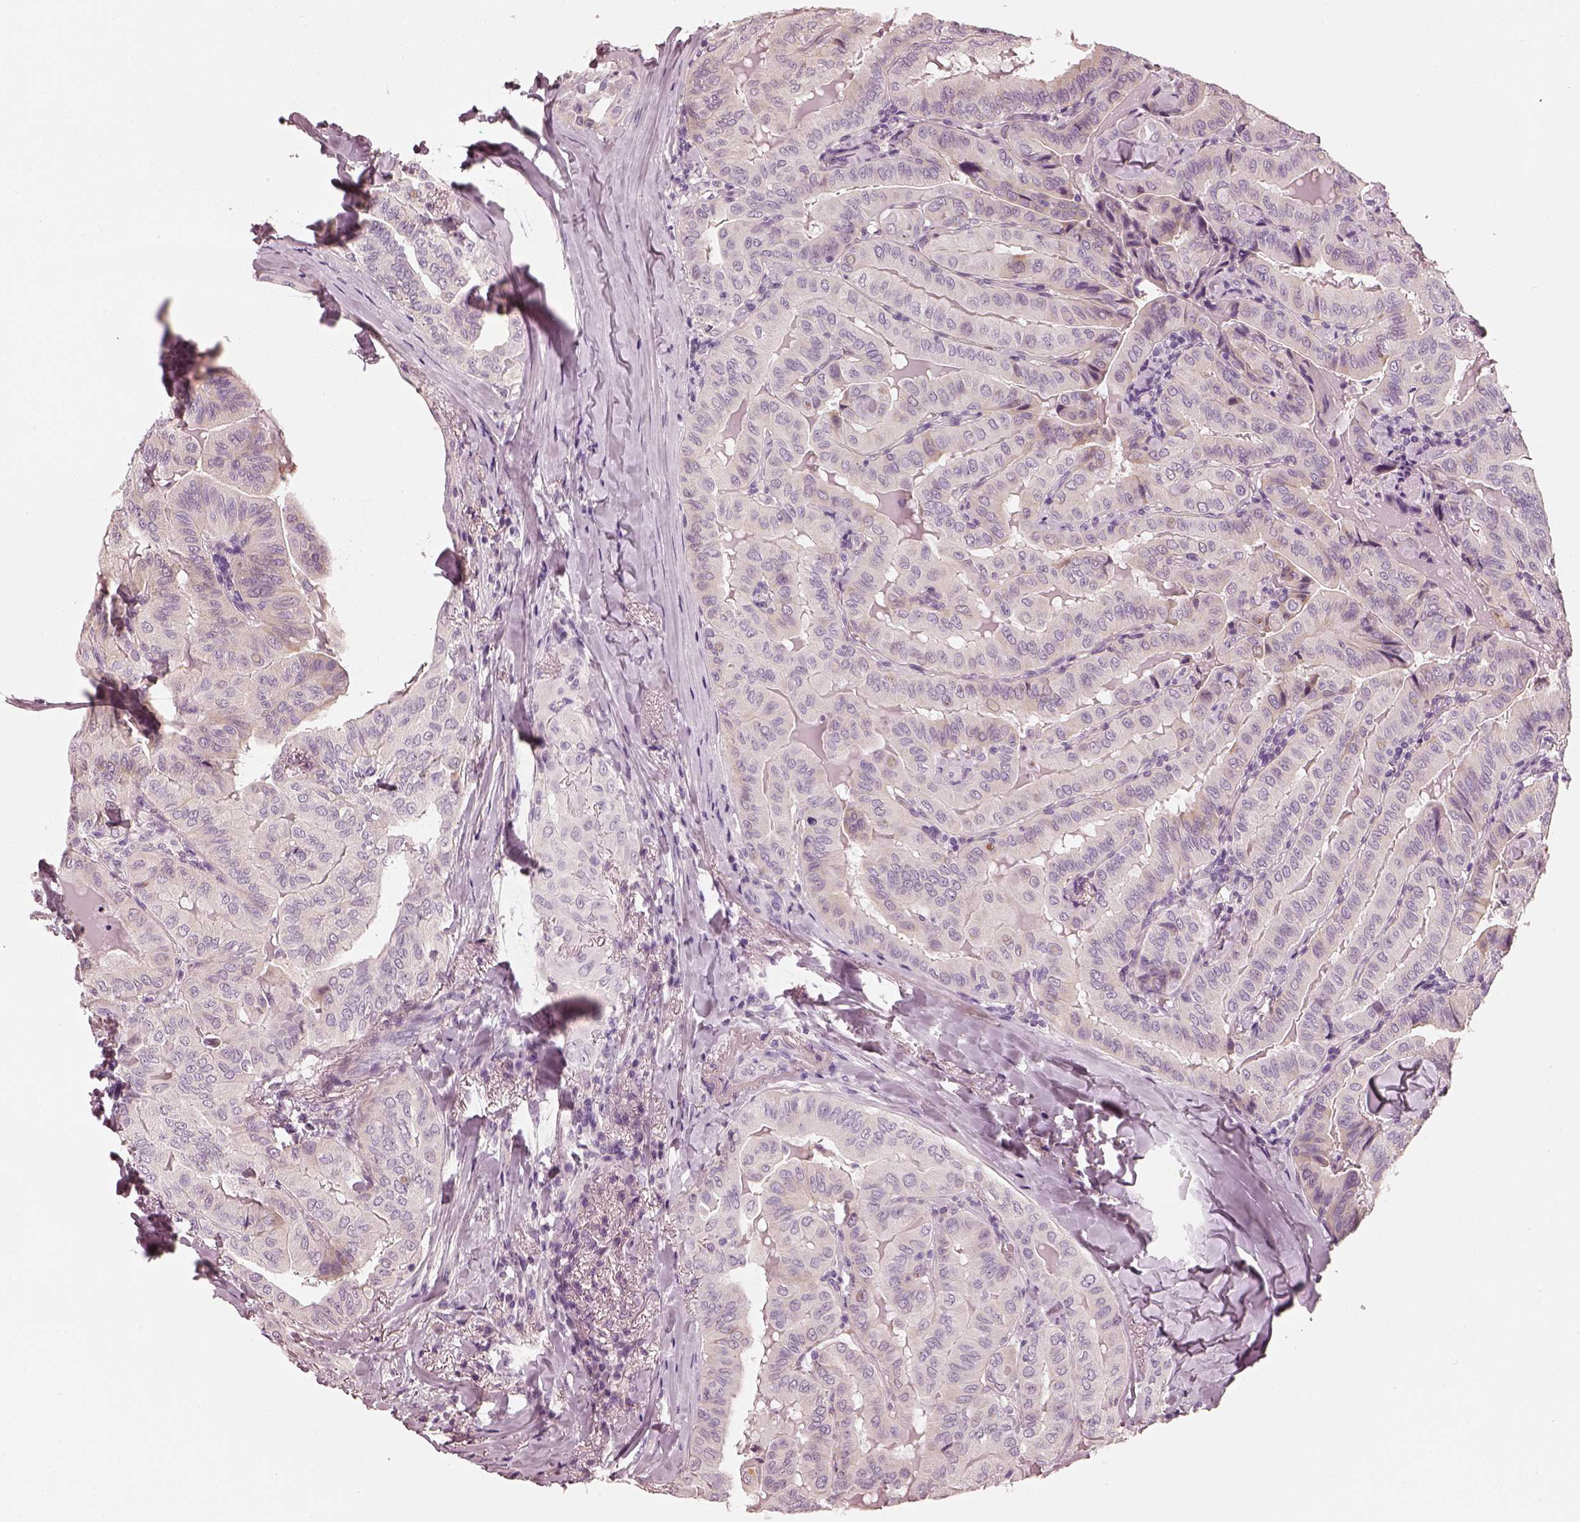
{"staining": {"intensity": "negative", "quantity": "none", "location": "none"}, "tissue": "thyroid cancer", "cell_type": "Tumor cells", "image_type": "cancer", "snomed": [{"axis": "morphology", "description": "Papillary adenocarcinoma, NOS"}, {"axis": "topography", "description": "Thyroid gland"}], "caption": "Image shows no significant protein expression in tumor cells of thyroid papillary adenocarcinoma. (DAB immunohistochemistry visualized using brightfield microscopy, high magnification).", "gene": "RS1", "patient": {"sex": "female", "age": 68}}